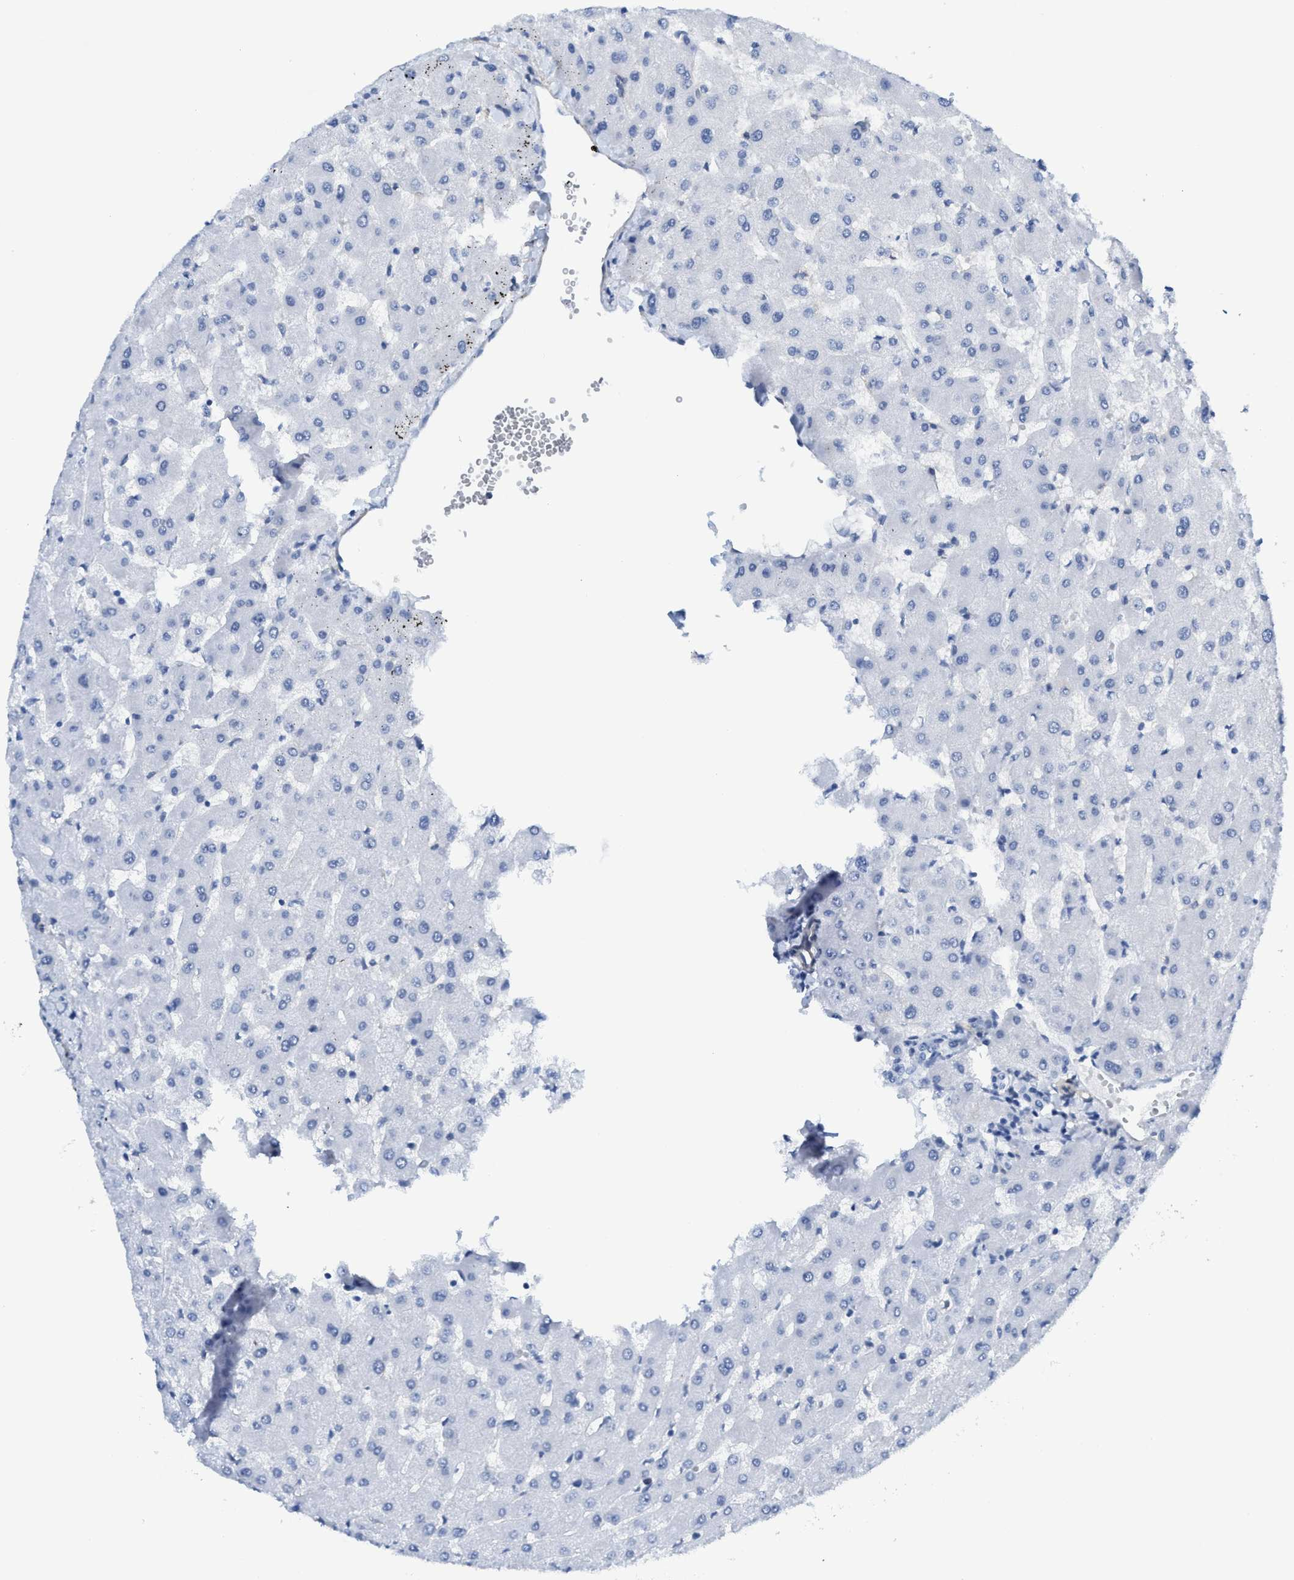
{"staining": {"intensity": "negative", "quantity": "none", "location": "none"}, "tissue": "liver", "cell_type": "Cholangiocytes", "image_type": "normal", "snomed": [{"axis": "morphology", "description": "Normal tissue, NOS"}, {"axis": "topography", "description": "Liver"}], "caption": "The micrograph shows no significant positivity in cholangiocytes of liver.", "gene": "TUB", "patient": {"sex": "female", "age": 63}}